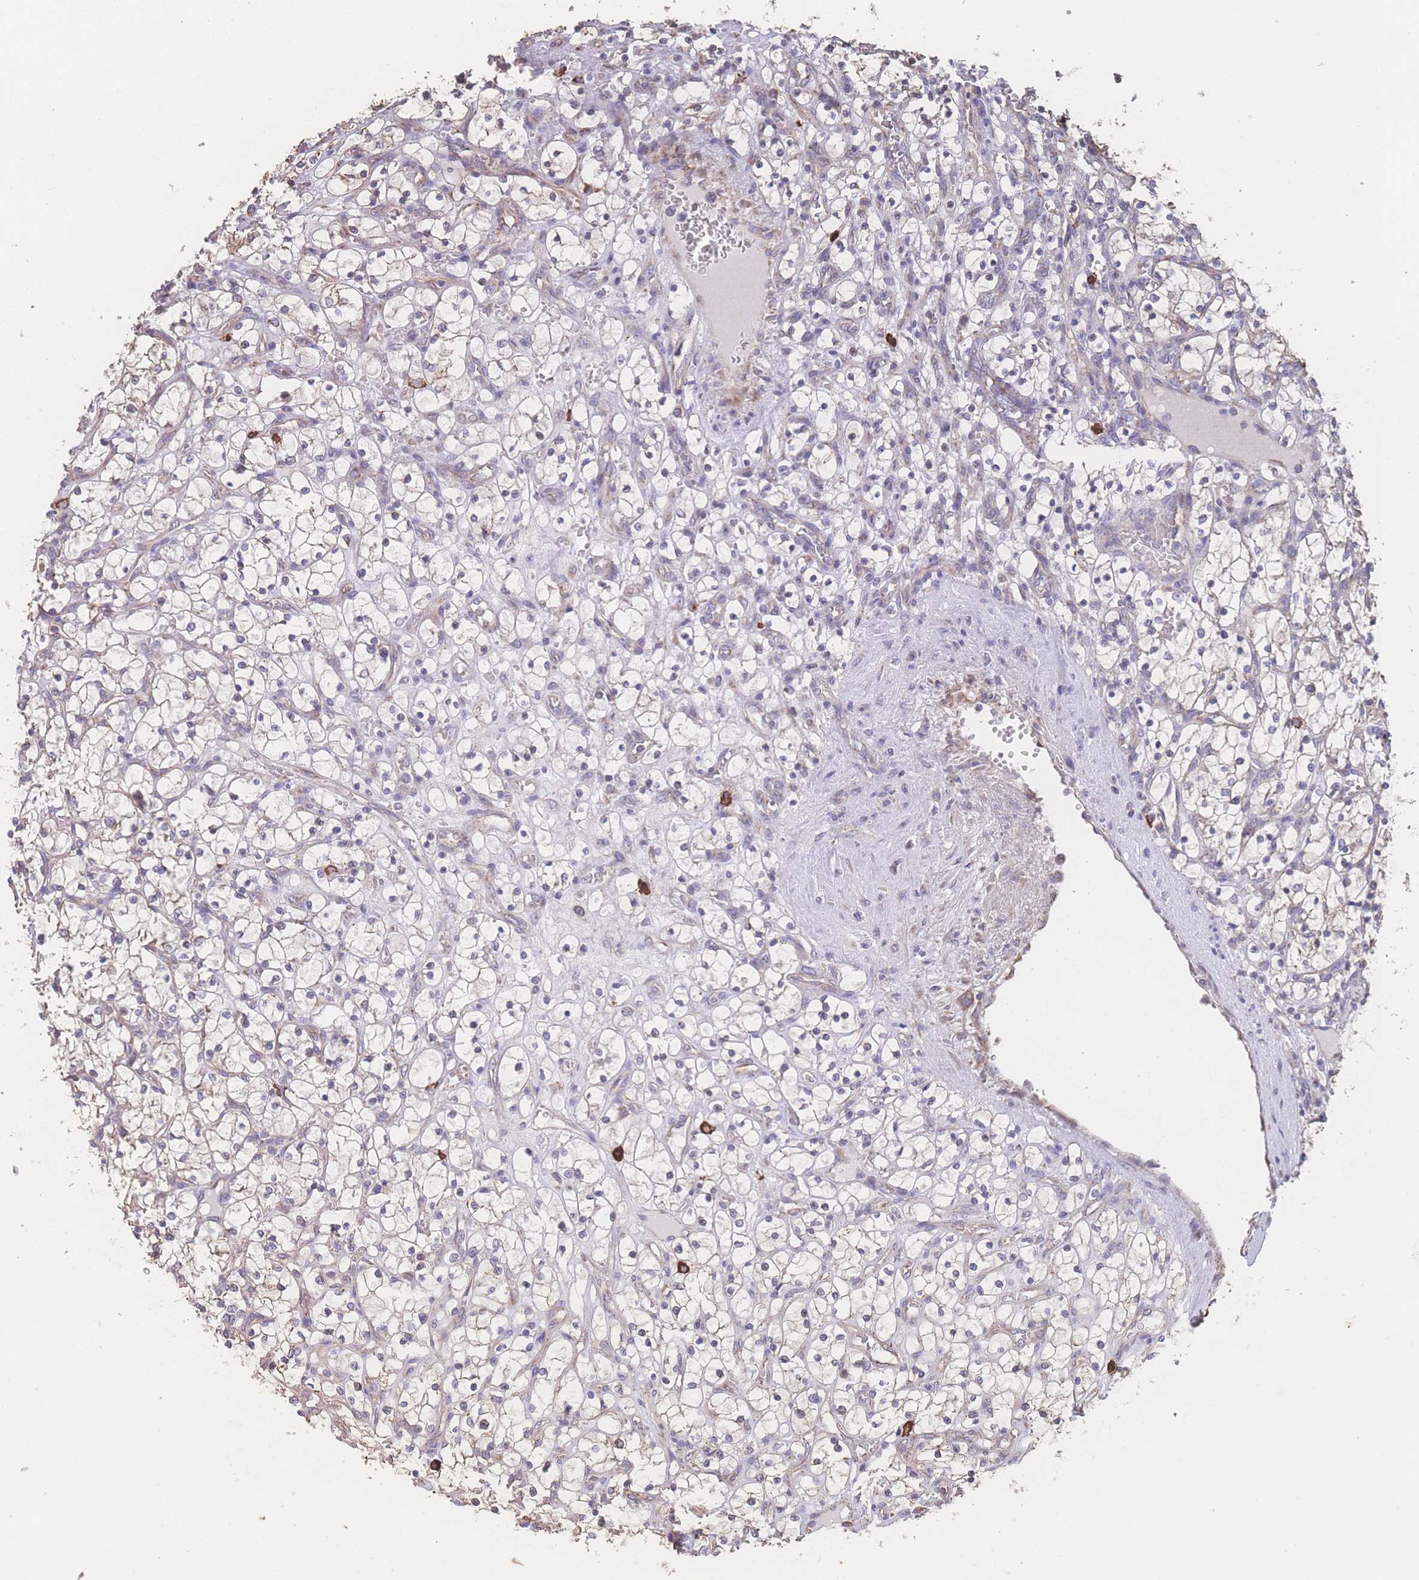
{"staining": {"intensity": "negative", "quantity": "none", "location": "none"}, "tissue": "renal cancer", "cell_type": "Tumor cells", "image_type": "cancer", "snomed": [{"axis": "morphology", "description": "Adenocarcinoma, NOS"}, {"axis": "topography", "description": "Kidney"}], "caption": "This is an immunohistochemistry micrograph of renal adenocarcinoma. There is no staining in tumor cells.", "gene": "SGSM3", "patient": {"sex": "female", "age": 69}}